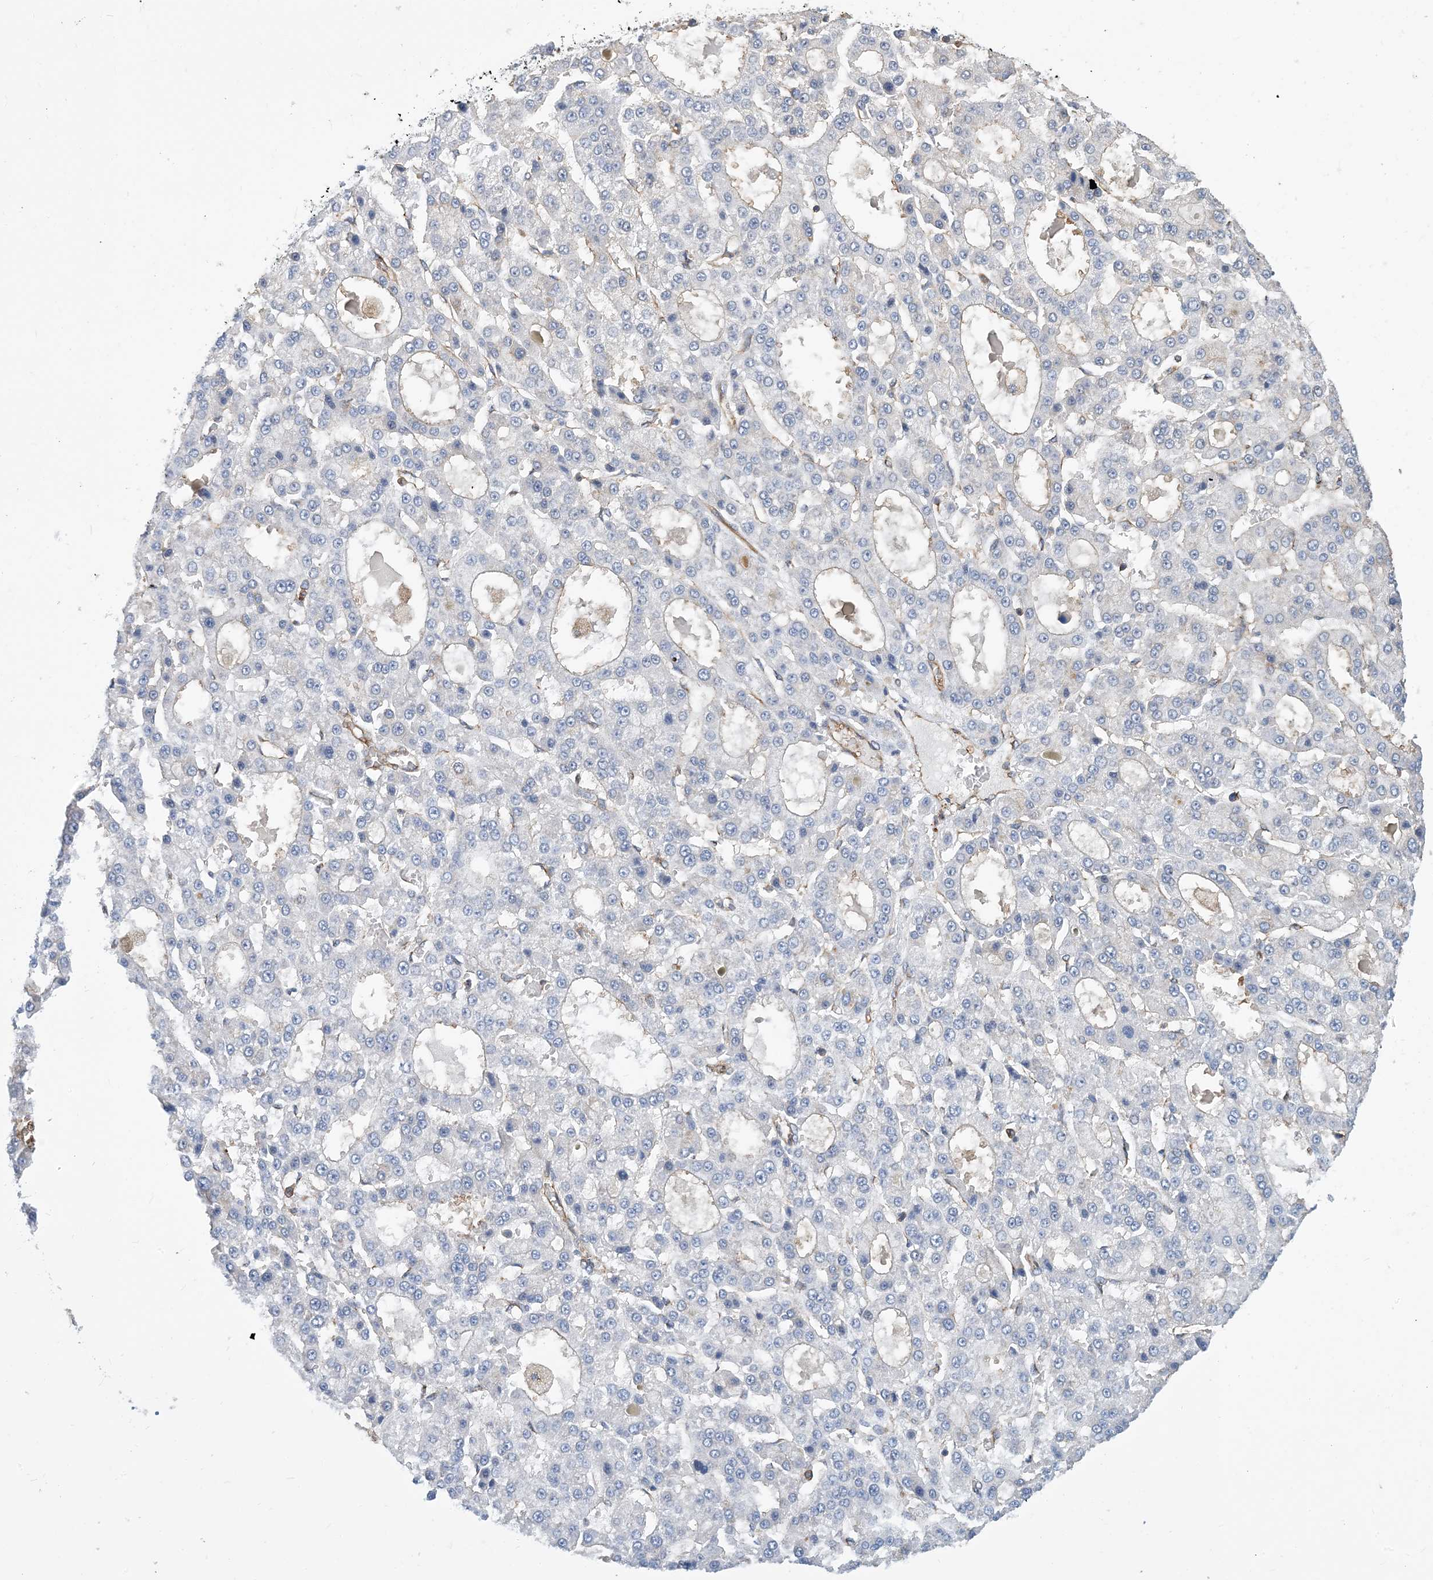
{"staining": {"intensity": "negative", "quantity": "none", "location": "none"}, "tissue": "liver cancer", "cell_type": "Tumor cells", "image_type": "cancer", "snomed": [{"axis": "morphology", "description": "Carcinoma, Hepatocellular, NOS"}, {"axis": "topography", "description": "Liver"}], "caption": "This is an immunohistochemistry micrograph of human hepatocellular carcinoma (liver). There is no expression in tumor cells.", "gene": "DYNC1LI1", "patient": {"sex": "male", "age": 70}}